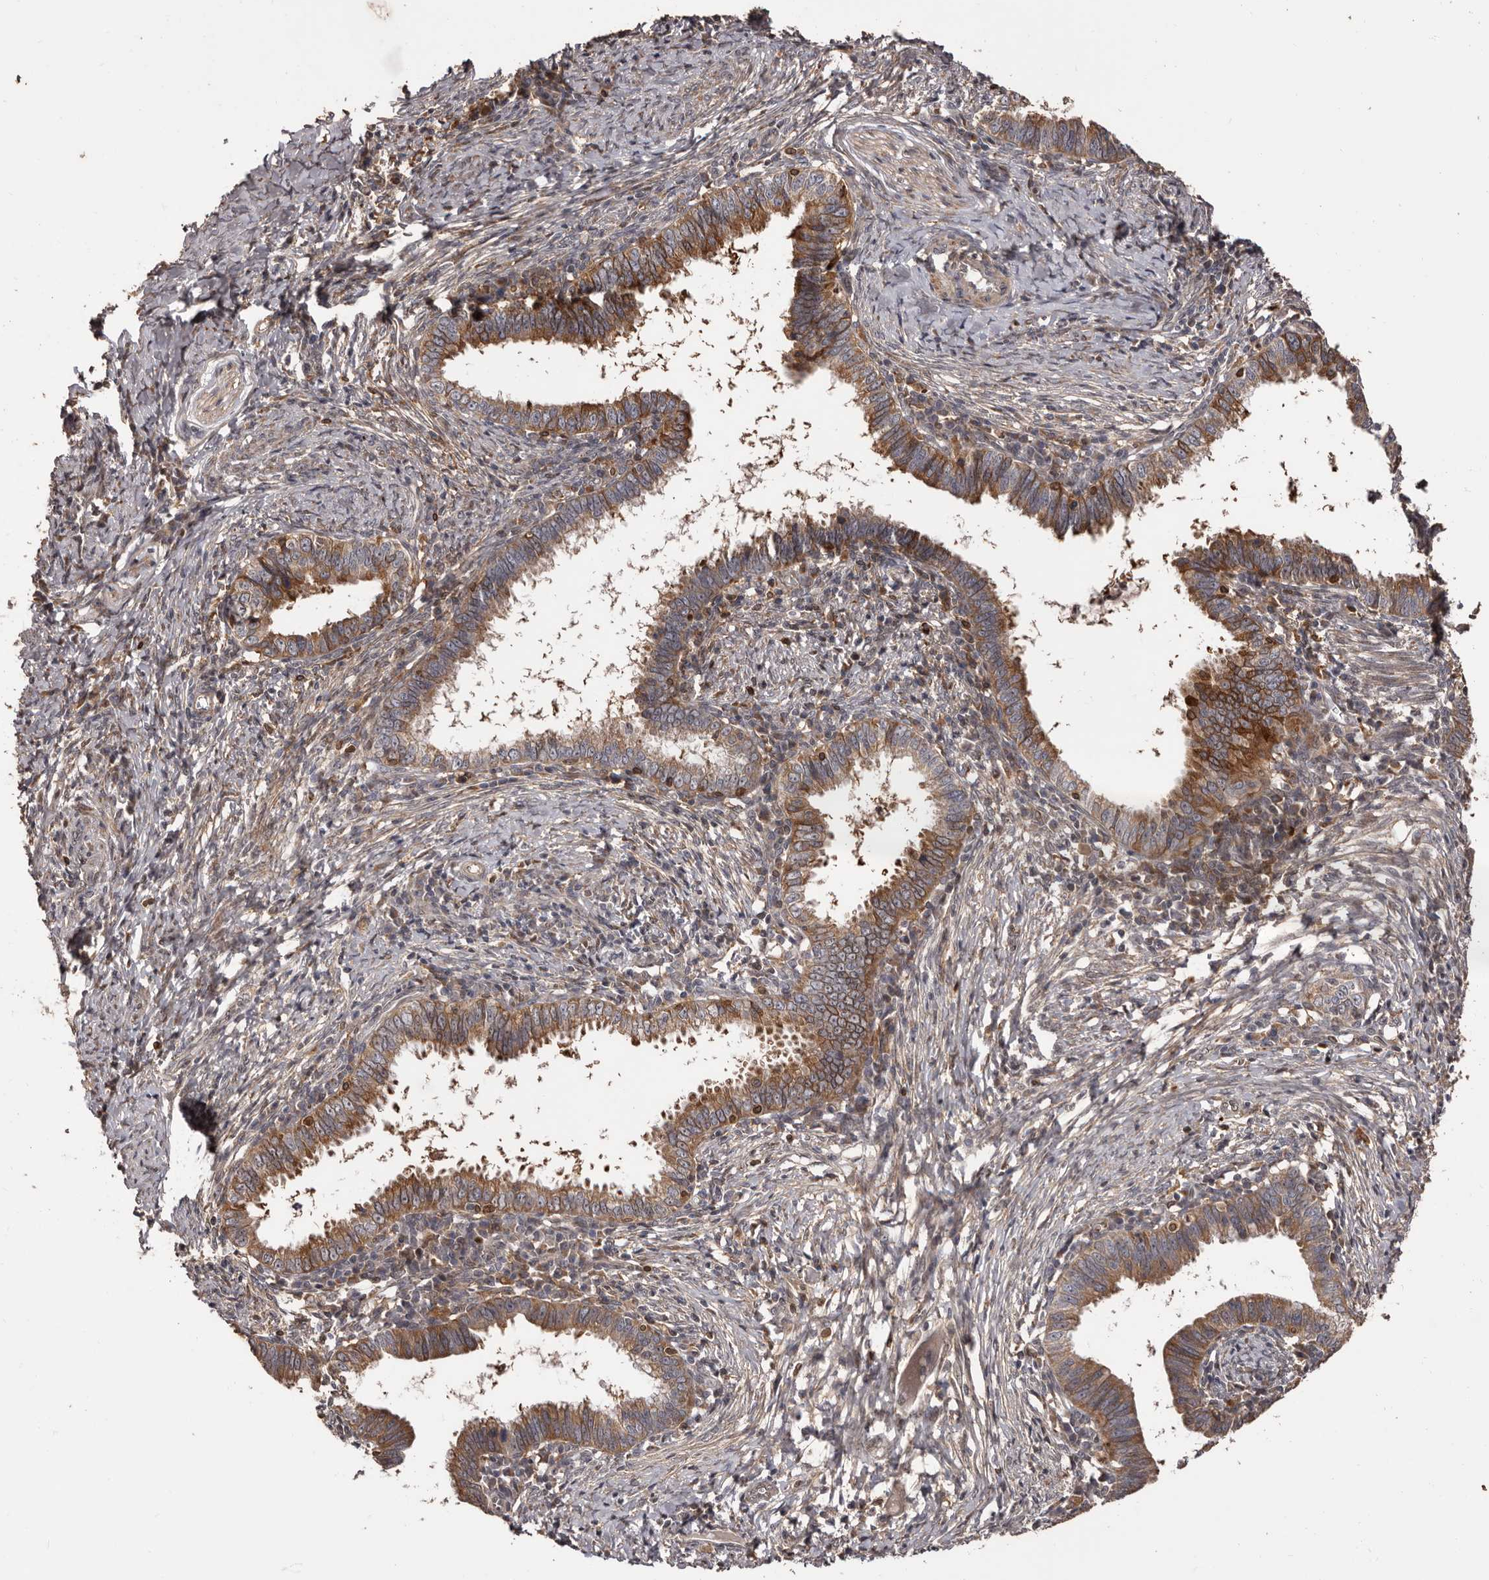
{"staining": {"intensity": "strong", "quantity": ">75%", "location": "cytoplasmic/membranous"}, "tissue": "cervical cancer", "cell_type": "Tumor cells", "image_type": "cancer", "snomed": [{"axis": "morphology", "description": "Adenocarcinoma, NOS"}, {"axis": "topography", "description": "Cervix"}], "caption": "The histopathology image demonstrates staining of cervical cancer, revealing strong cytoplasmic/membranous protein positivity (brown color) within tumor cells.", "gene": "ZCCHC7", "patient": {"sex": "female", "age": 36}}